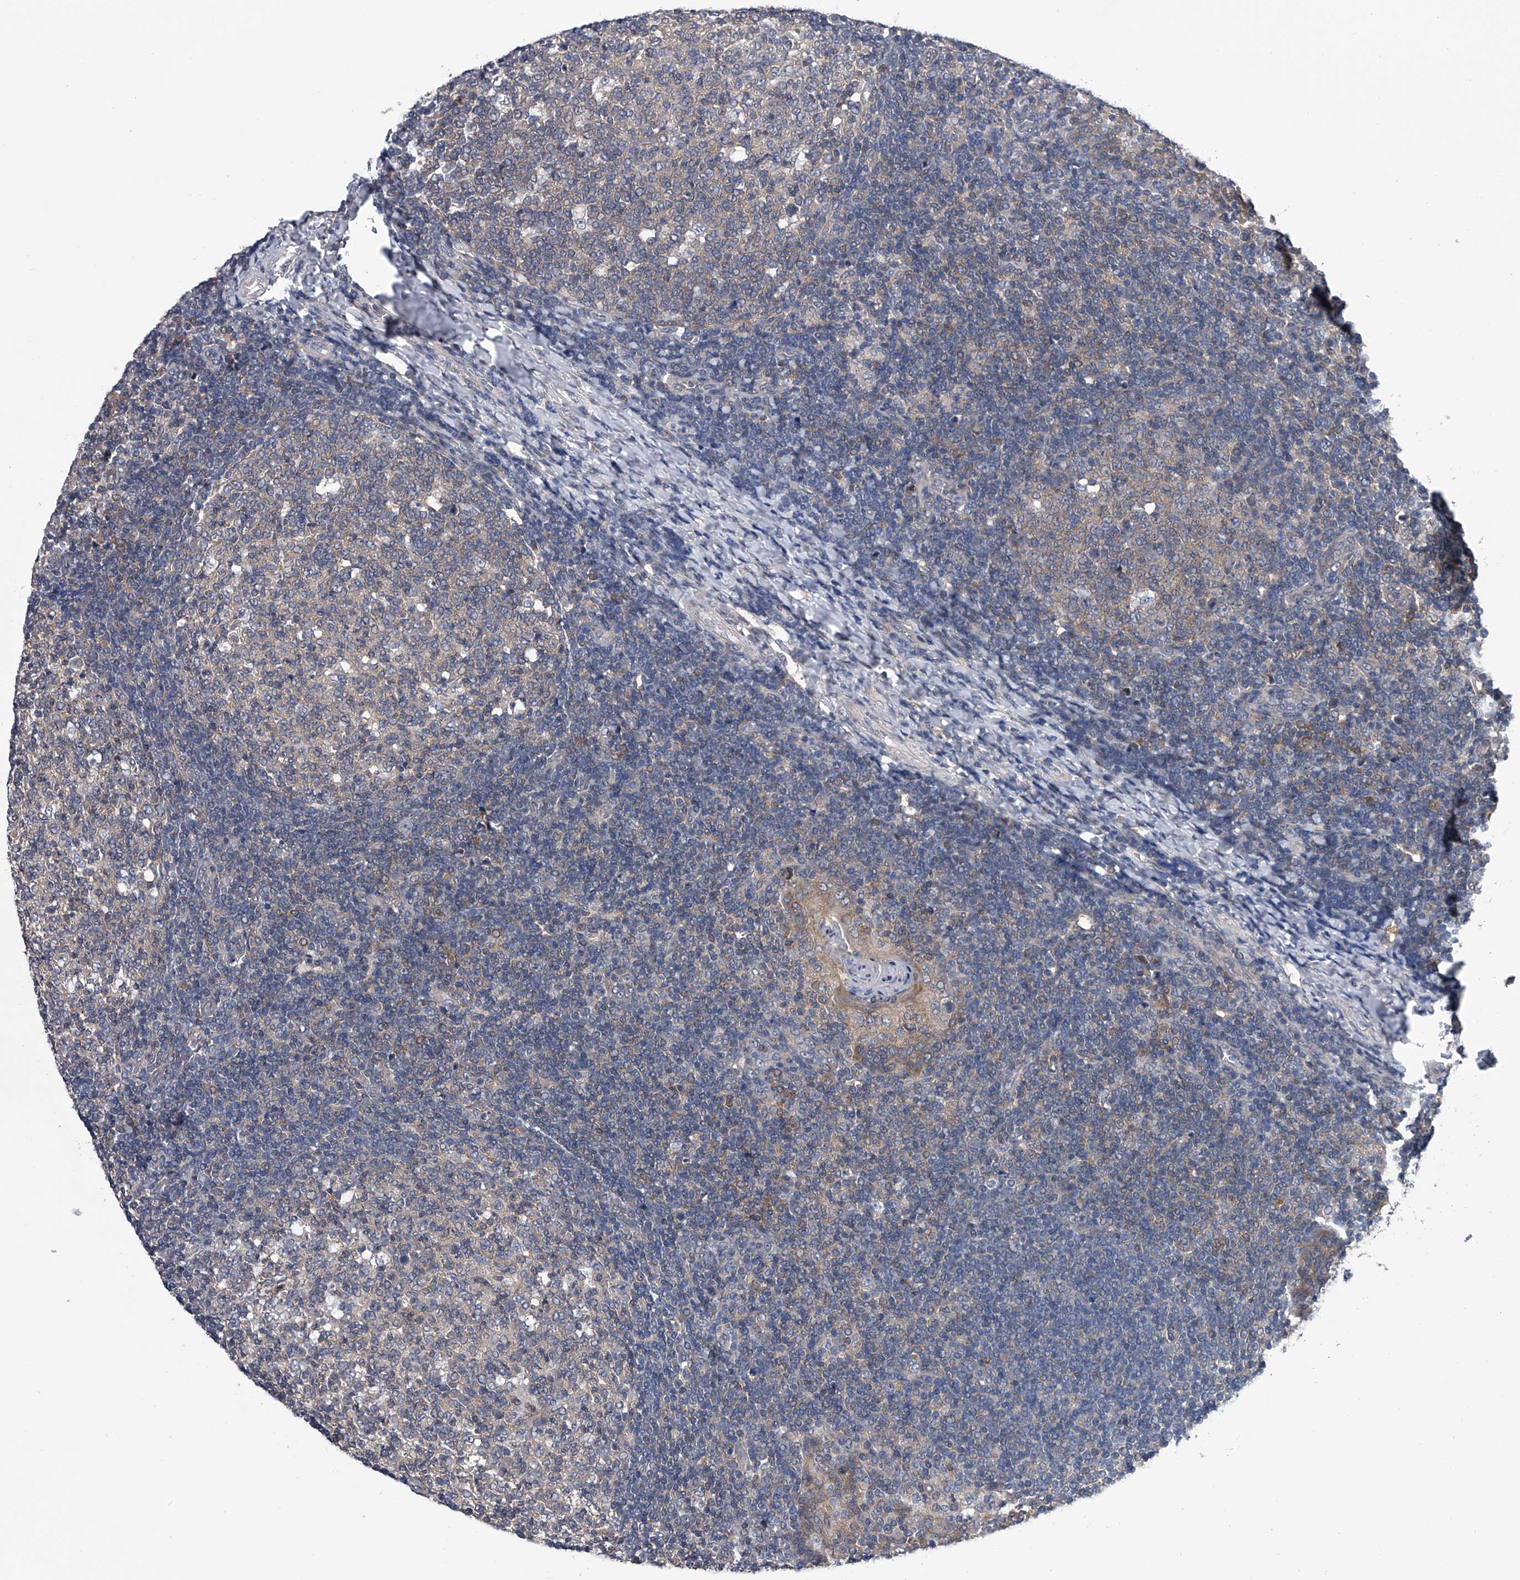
{"staining": {"intensity": "weak", "quantity": "<25%", "location": "cytoplasmic/membranous"}, "tissue": "tonsil", "cell_type": "Germinal center cells", "image_type": "normal", "snomed": [{"axis": "morphology", "description": "Normal tissue, NOS"}, {"axis": "topography", "description": "Tonsil"}], "caption": "Germinal center cells show no significant protein positivity in normal tonsil. (Brightfield microscopy of DAB (3,3'-diaminobenzidine) immunohistochemistry (IHC) at high magnification).", "gene": "PPP2R5D", "patient": {"sex": "female", "age": 19}}